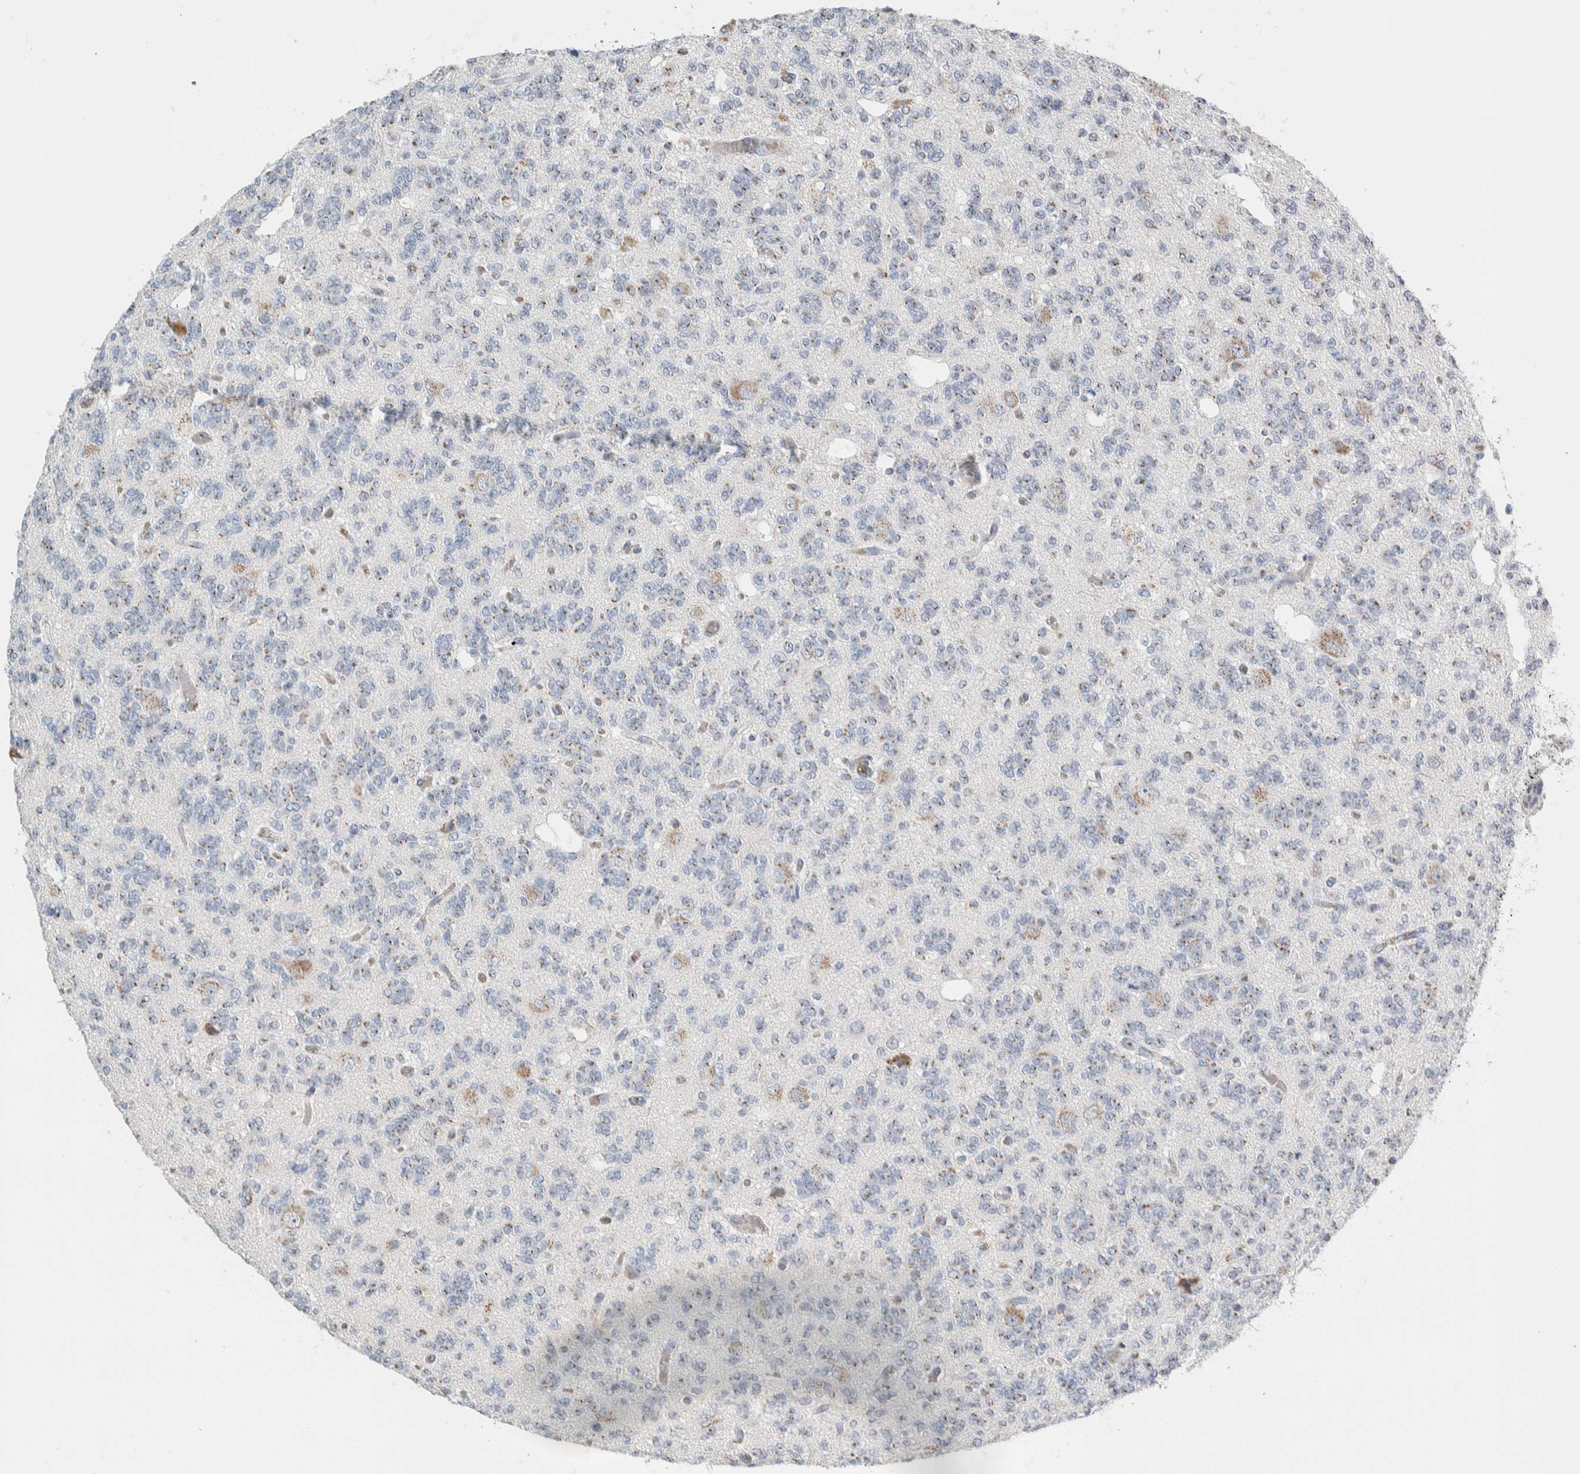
{"staining": {"intensity": "weak", "quantity": "25%-75%", "location": "cytoplasmic/membranous"}, "tissue": "glioma", "cell_type": "Tumor cells", "image_type": "cancer", "snomed": [{"axis": "morphology", "description": "Glioma, malignant, Low grade"}, {"axis": "topography", "description": "Brain"}], "caption": "Immunohistochemistry photomicrograph of low-grade glioma (malignant) stained for a protein (brown), which displays low levels of weak cytoplasmic/membranous staining in approximately 25%-75% of tumor cells.", "gene": "SLC38A10", "patient": {"sex": "male", "age": 38}}